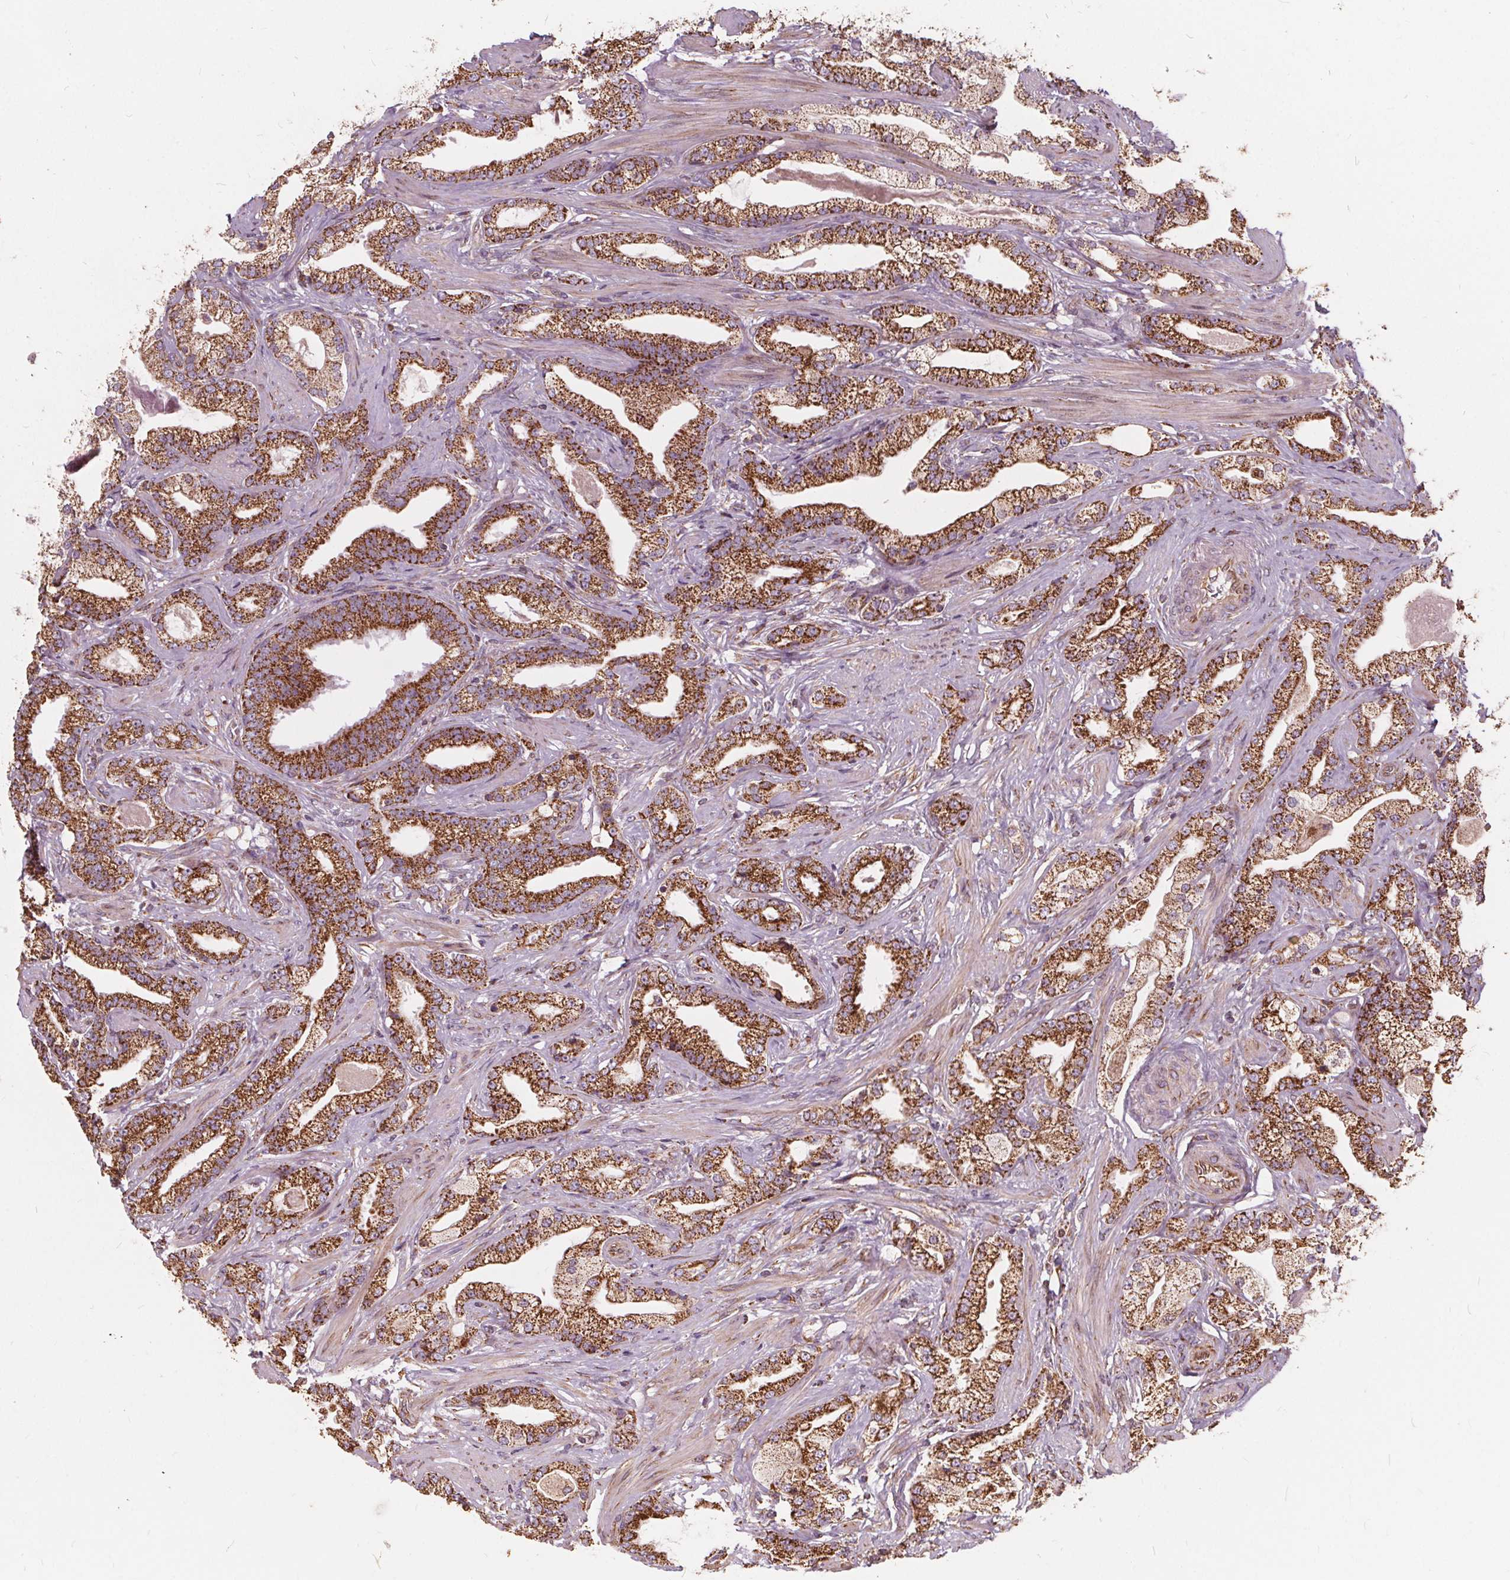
{"staining": {"intensity": "moderate", "quantity": ">75%", "location": "cytoplasmic/membranous"}, "tissue": "prostate cancer", "cell_type": "Tumor cells", "image_type": "cancer", "snomed": [{"axis": "morphology", "description": "Adenocarcinoma, Low grade"}, {"axis": "topography", "description": "Prostate"}], "caption": "Immunohistochemistry photomicrograph of neoplastic tissue: adenocarcinoma (low-grade) (prostate) stained using IHC reveals medium levels of moderate protein expression localized specifically in the cytoplasmic/membranous of tumor cells, appearing as a cytoplasmic/membranous brown color.", "gene": "PLSCR3", "patient": {"sex": "male", "age": 61}}